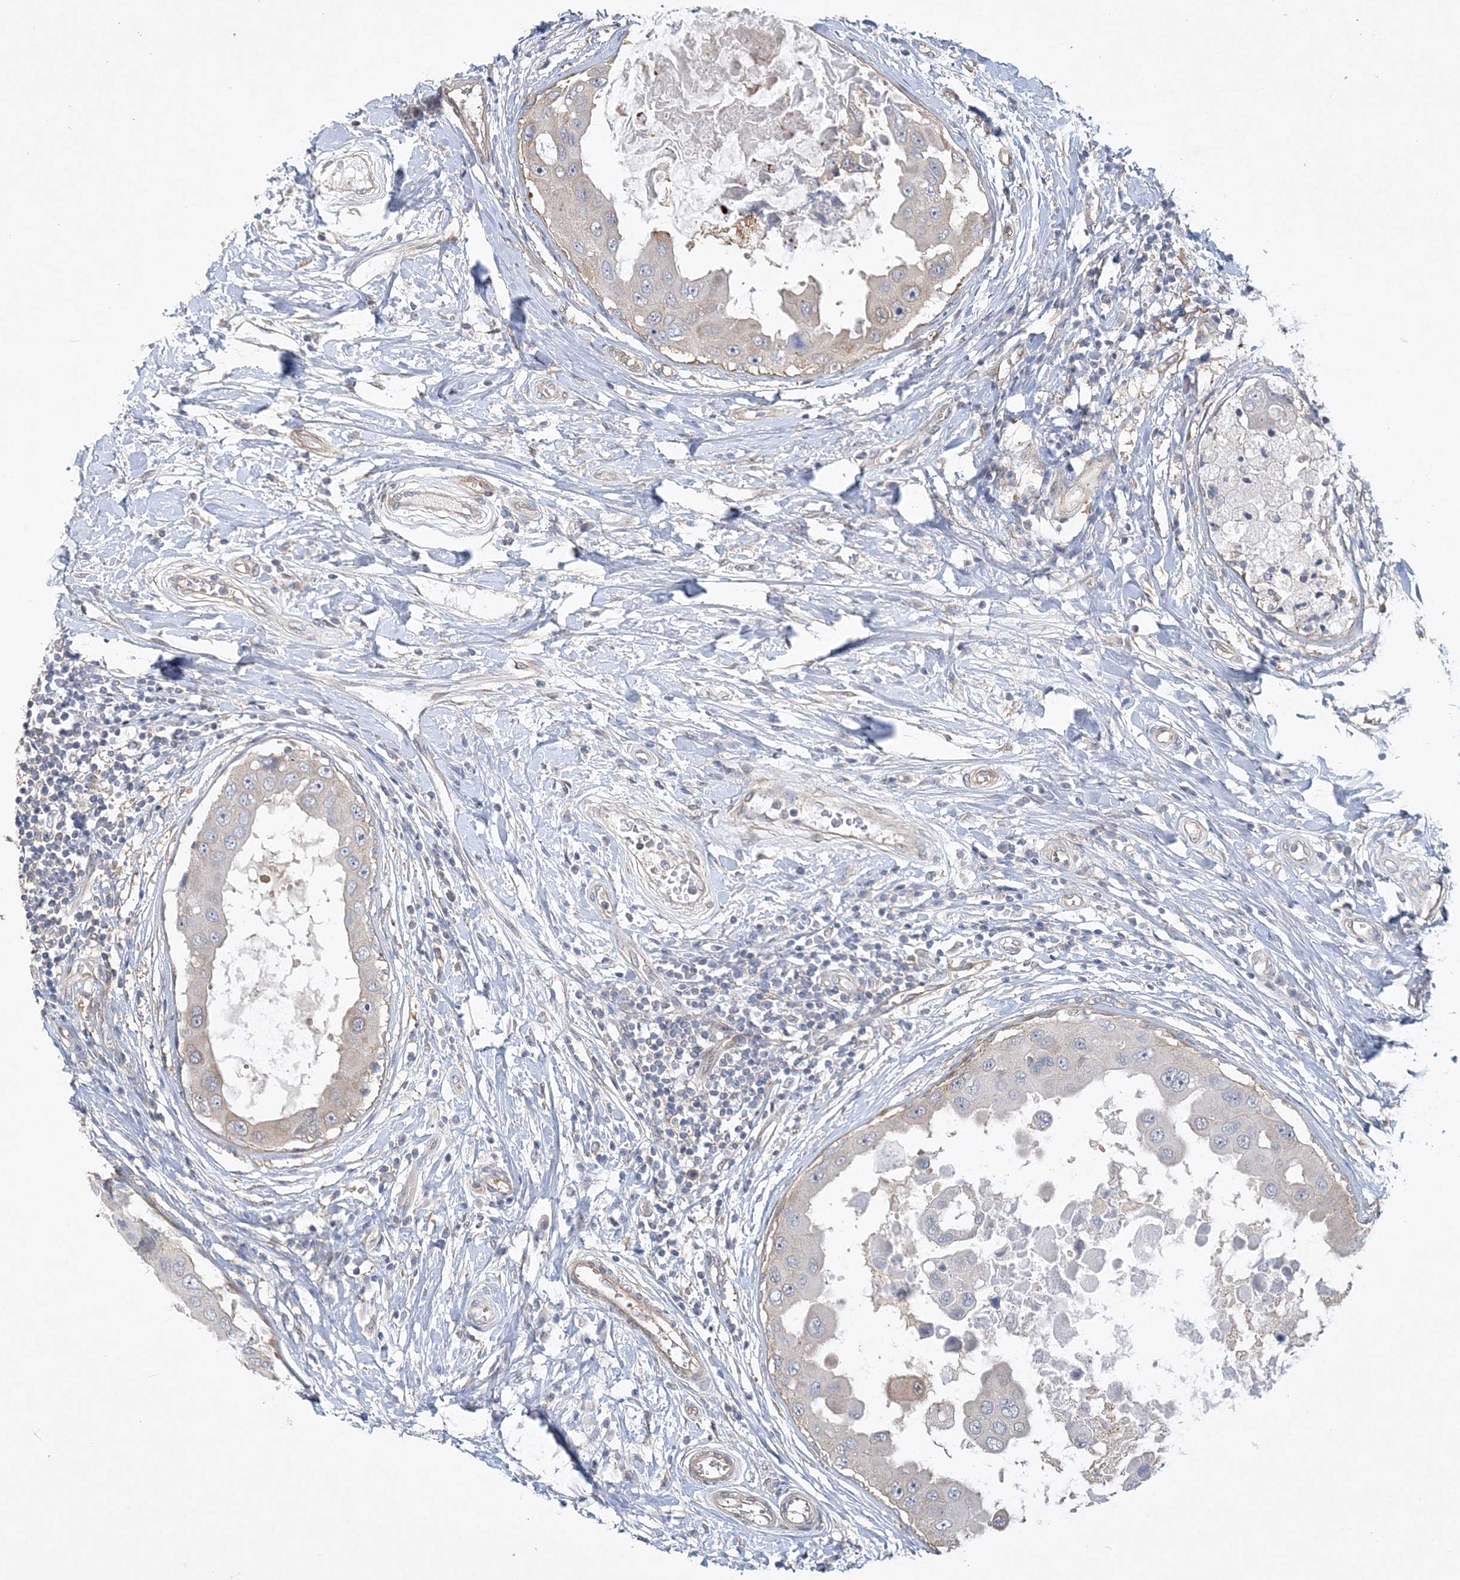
{"staining": {"intensity": "weak", "quantity": "<25%", "location": "cytoplasmic/membranous"}, "tissue": "breast cancer", "cell_type": "Tumor cells", "image_type": "cancer", "snomed": [{"axis": "morphology", "description": "Duct carcinoma"}, {"axis": "topography", "description": "Breast"}], "caption": "Human breast cancer stained for a protein using immunohistochemistry (IHC) displays no positivity in tumor cells.", "gene": "MAP4K5", "patient": {"sex": "female", "age": 27}}